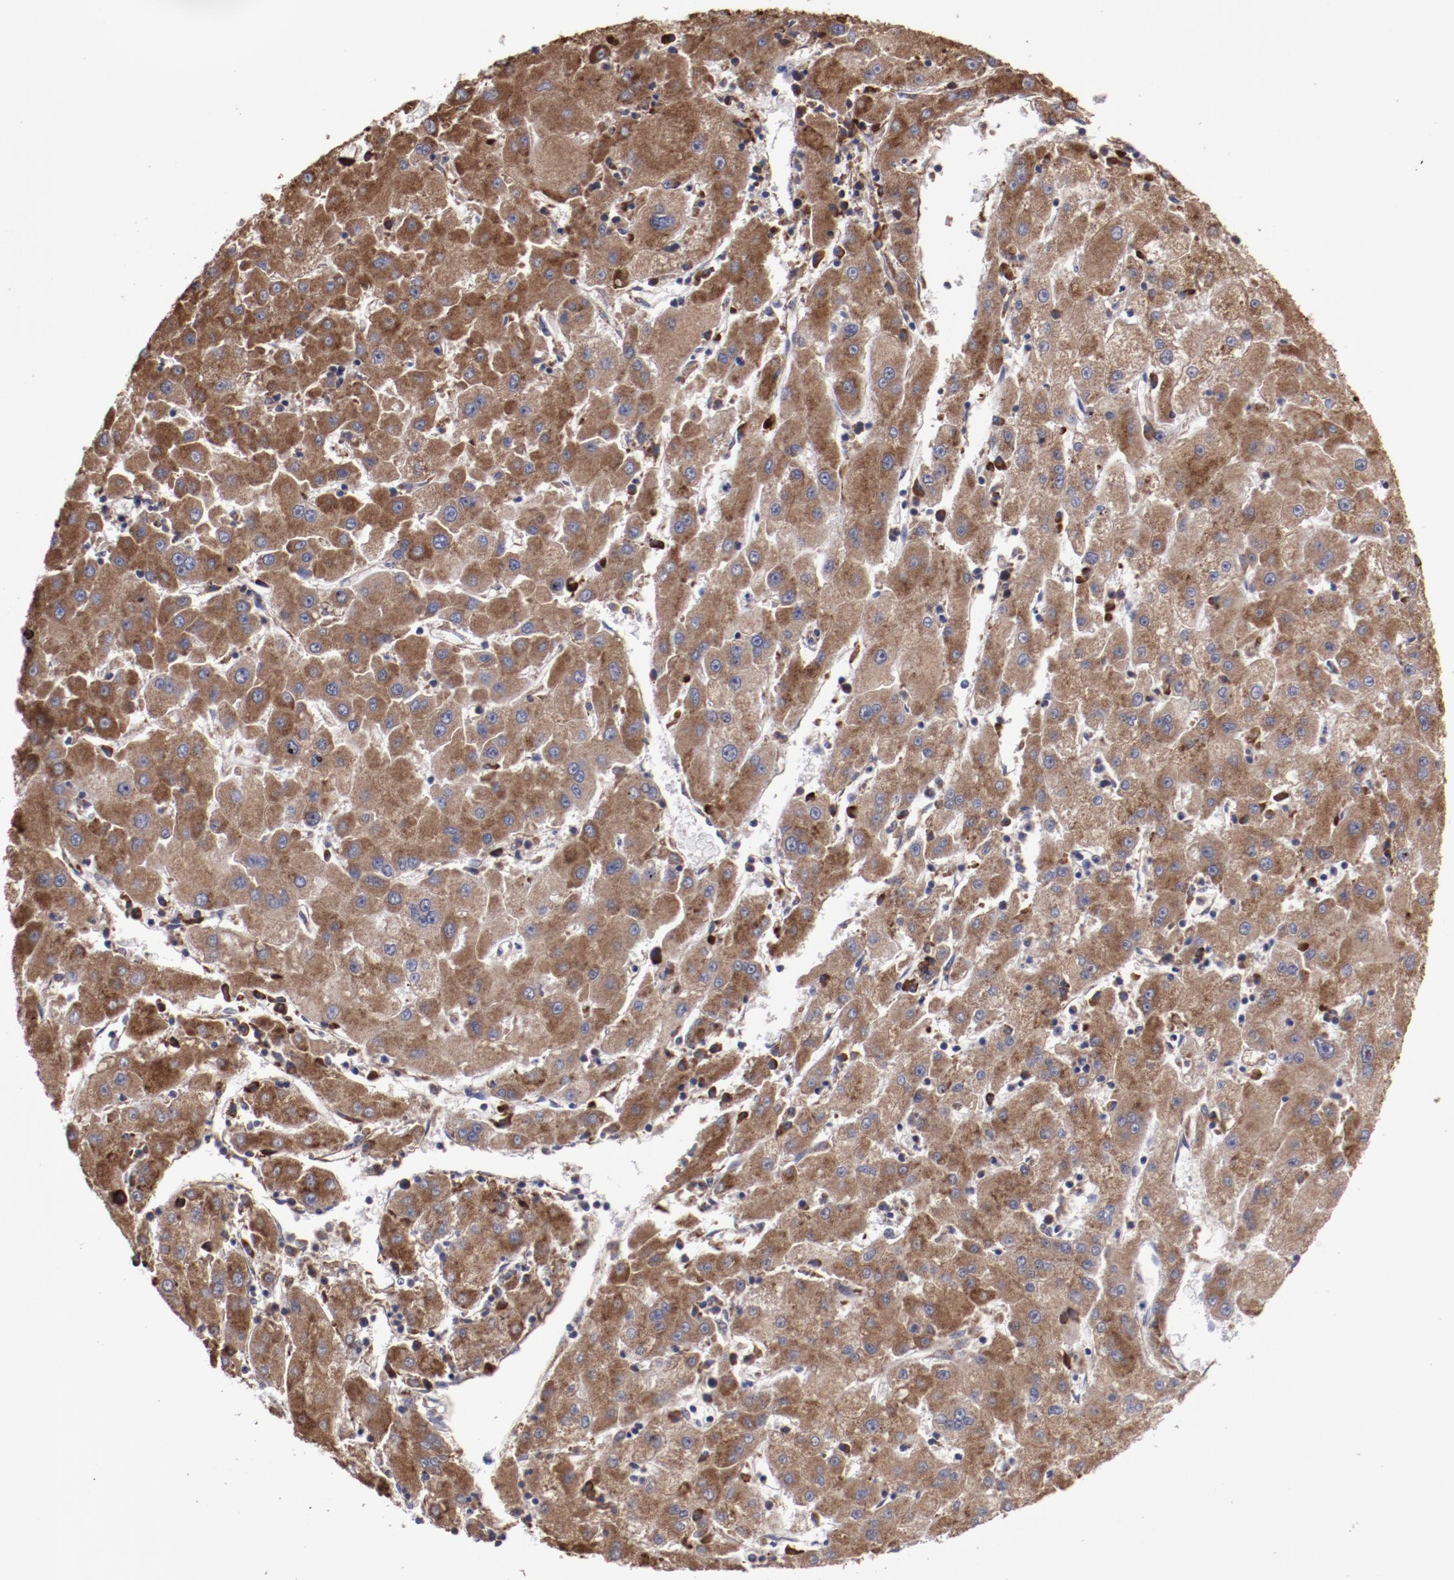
{"staining": {"intensity": "strong", "quantity": ">75%", "location": "cytoplasmic/membranous"}, "tissue": "liver cancer", "cell_type": "Tumor cells", "image_type": "cancer", "snomed": [{"axis": "morphology", "description": "Carcinoma, Hepatocellular, NOS"}, {"axis": "topography", "description": "Liver"}], "caption": "Immunohistochemical staining of liver cancer reveals high levels of strong cytoplasmic/membranous protein positivity in about >75% of tumor cells.", "gene": "RPS4Y1", "patient": {"sex": "male", "age": 72}}